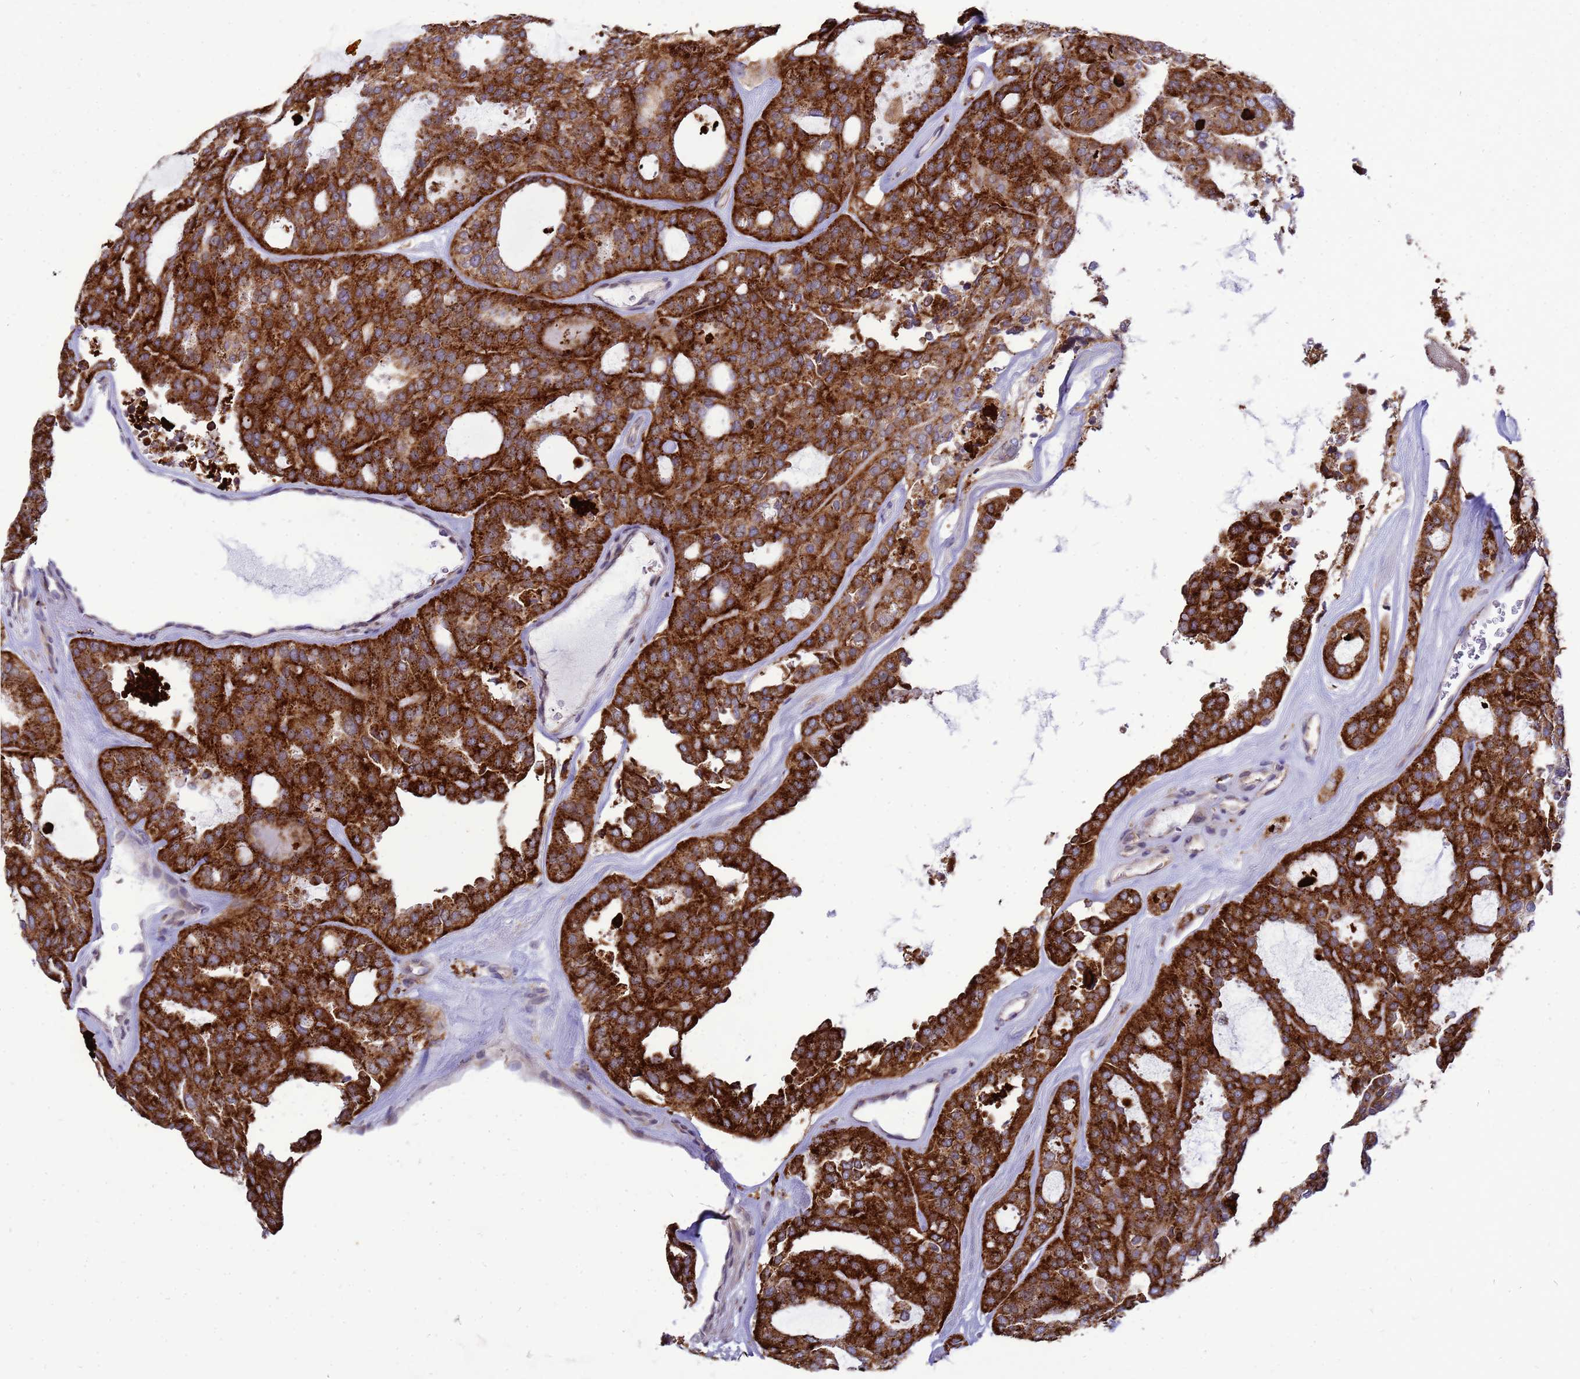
{"staining": {"intensity": "strong", "quantity": ">75%", "location": "cytoplasmic/membranous"}, "tissue": "thyroid cancer", "cell_type": "Tumor cells", "image_type": "cancer", "snomed": [{"axis": "morphology", "description": "Follicular adenoma carcinoma, NOS"}, {"axis": "topography", "description": "Thyroid gland"}], "caption": "Strong cytoplasmic/membranous staining is seen in about >75% of tumor cells in thyroid cancer.", "gene": "C12orf43", "patient": {"sex": "male", "age": 75}}